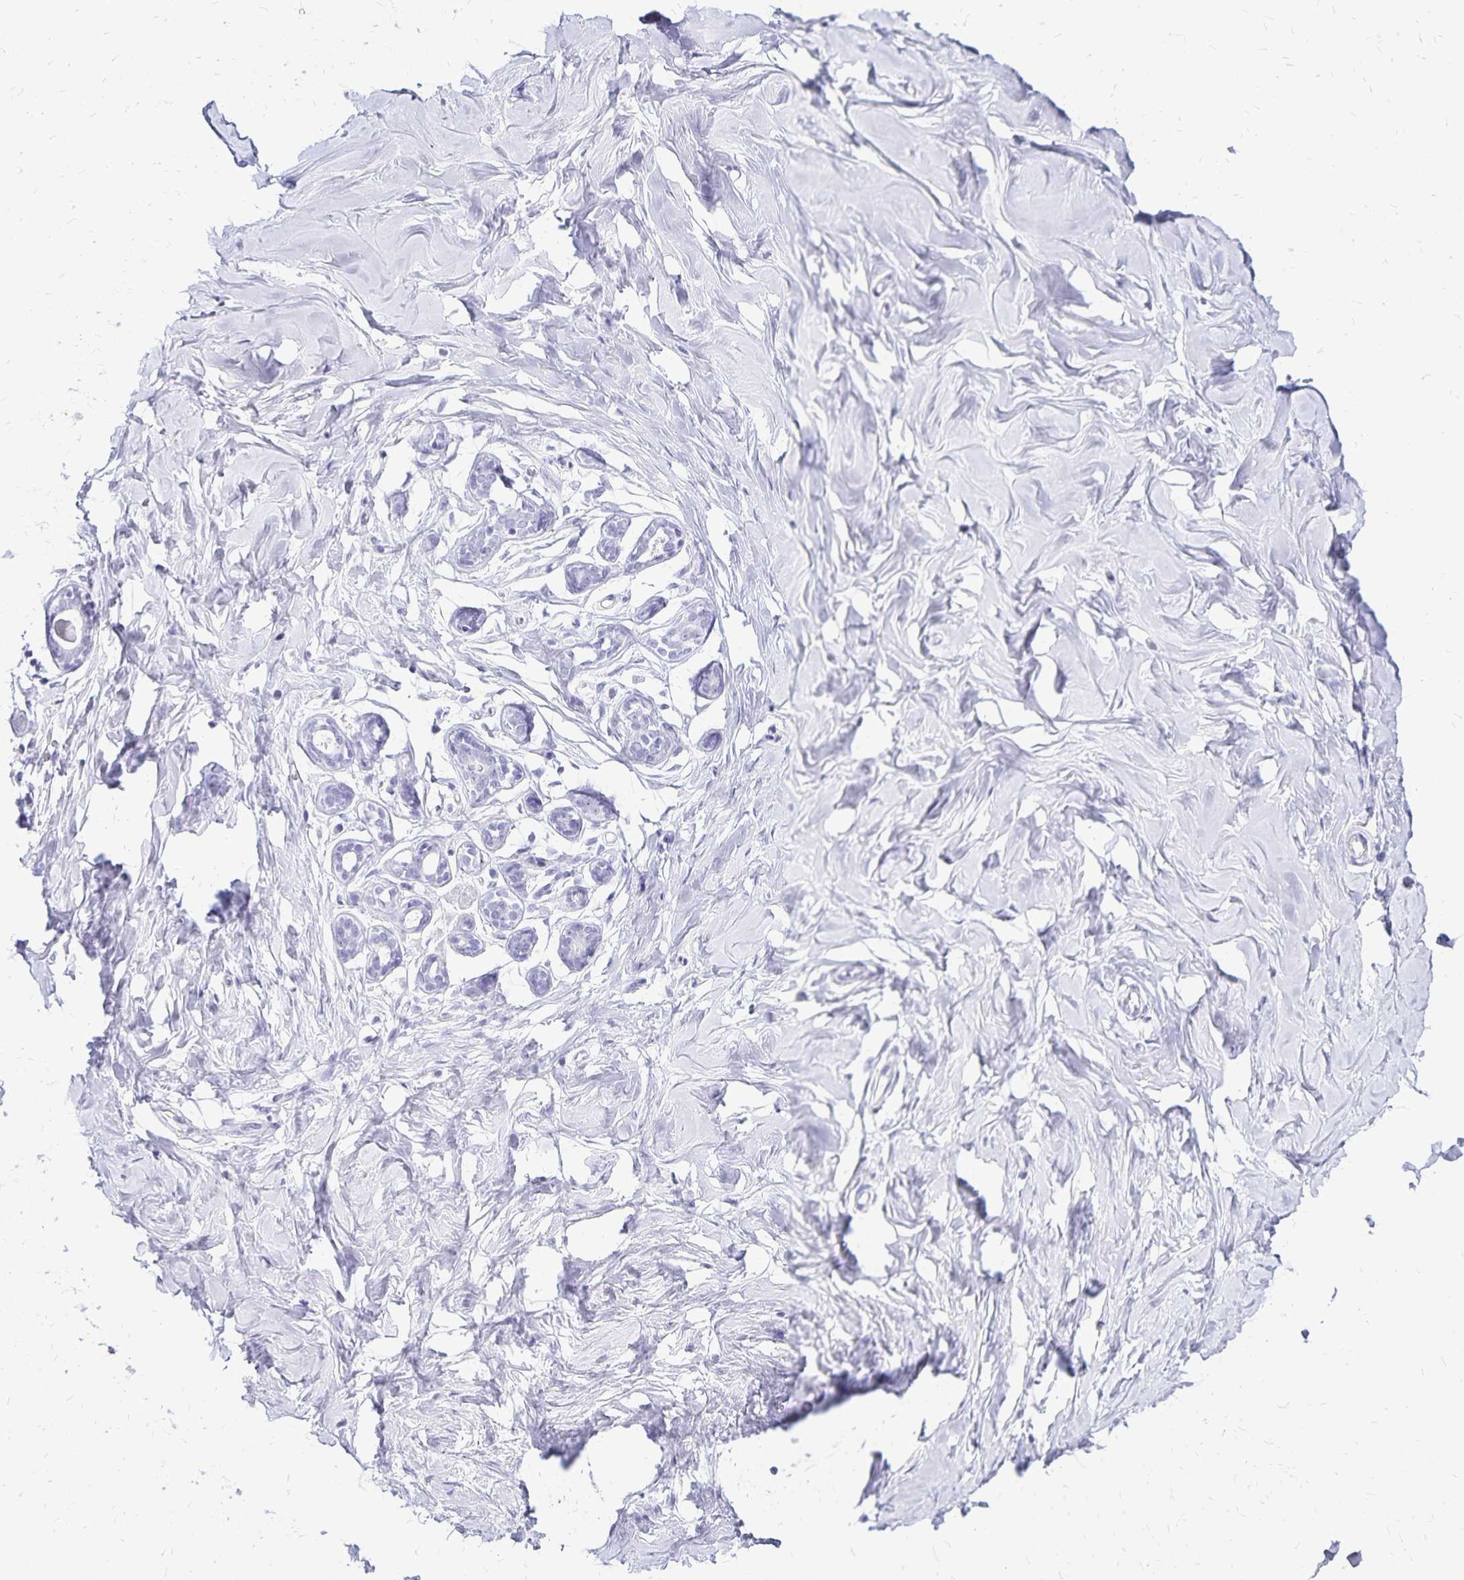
{"staining": {"intensity": "negative", "quantity": "none", "location": "none"}, "tissue": "breast", "cell_type": "Adipocytes", "image_type": "normal", "snomed": [{"axis": "morphology", "description": "Normal tissue, NOS"}, {"axis": "topography", "description": "Breast"}], "caption": "Immunohistochemistry histopathology image of benign breast stained for a protein (brown), which reveals no expression in adipocytes.", "gene": "LIN28B", "patient": {"sex": "female", "age": 27}}